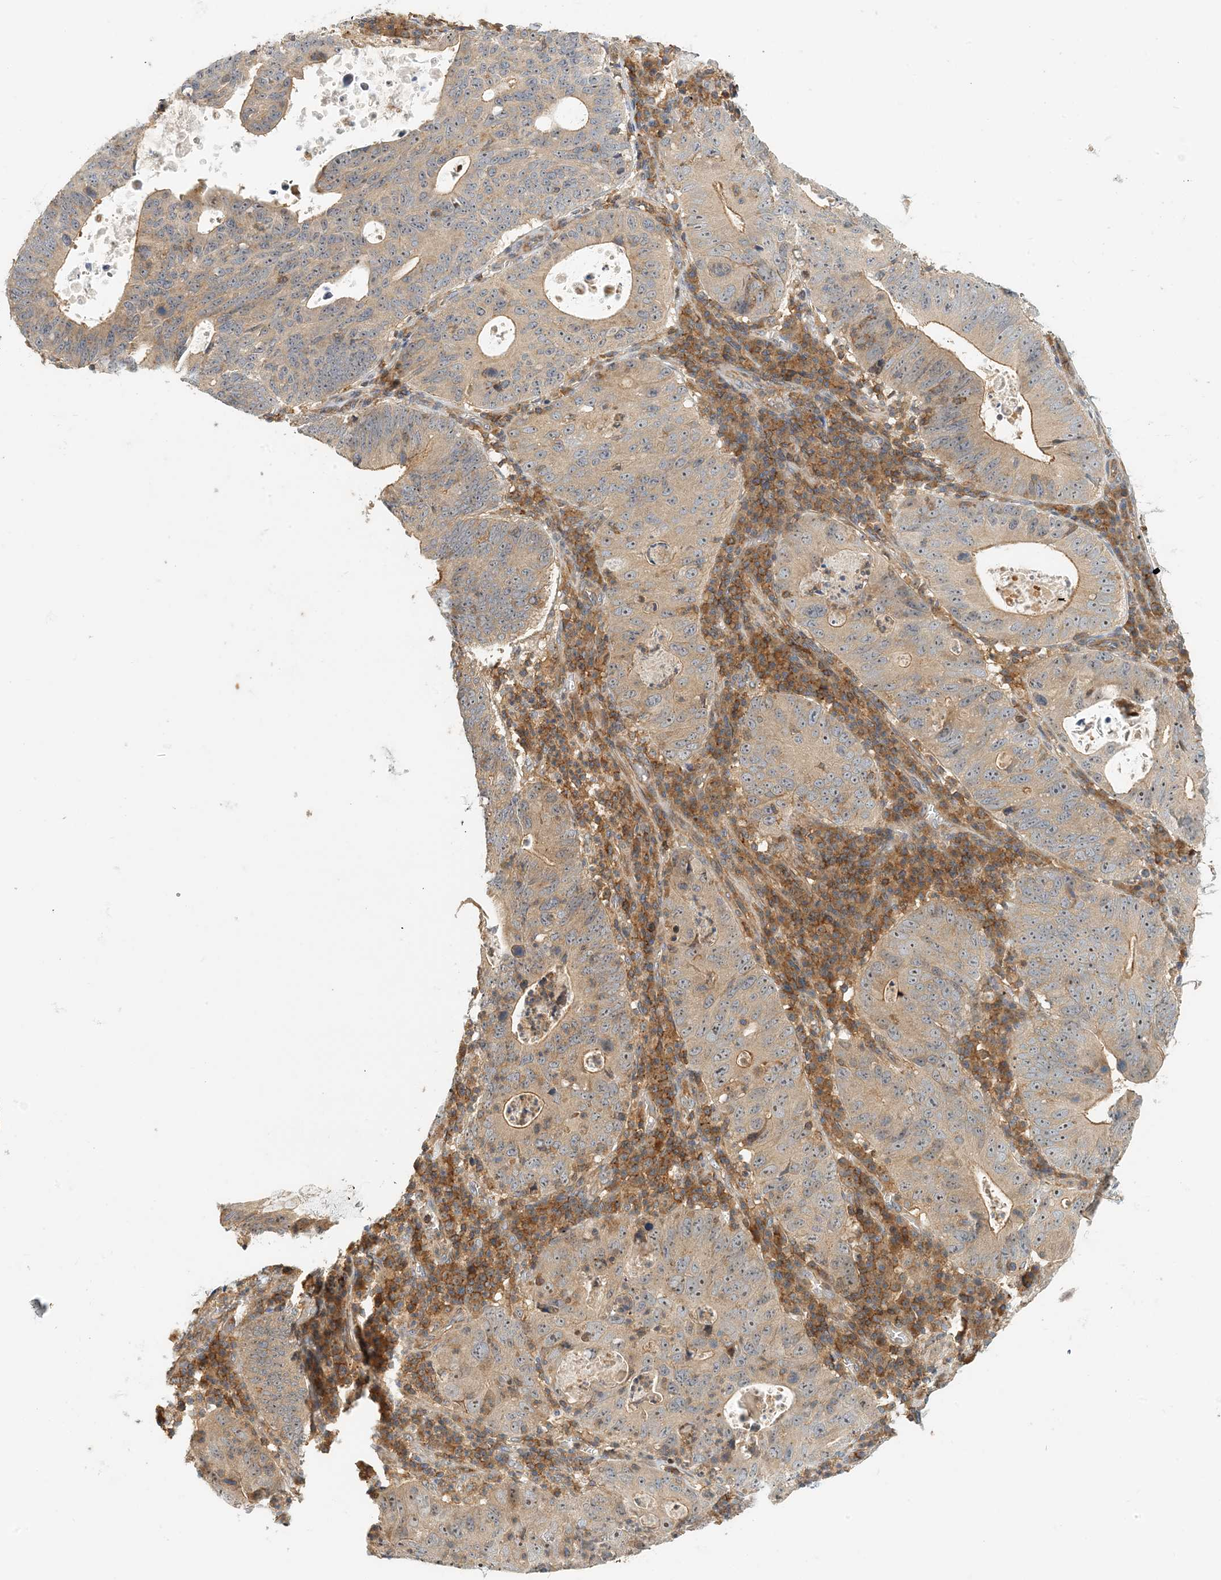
{"staining": {"intensity": "moderate", "quantity": "25%-75%", "location": "cytoplasmic/membranous"}, "tissue": "stomach cancer", "cell_type": "Tumor cells", "image_type": "cancer", "snomed": [{"axis": "morphology", "description": "Adenocarcinoma, NOS"}, {"axis": "topography", "description": "Stomach"}], "caption": "Stomach cancer stained with immunohistochemistry (IHC) demonstrates moderate cytoplasmic/membranous expression in approximately 25%-75% of tumor cells.", "gene": "COLEC11", "patient": {"sex": "male", "age": 59}}